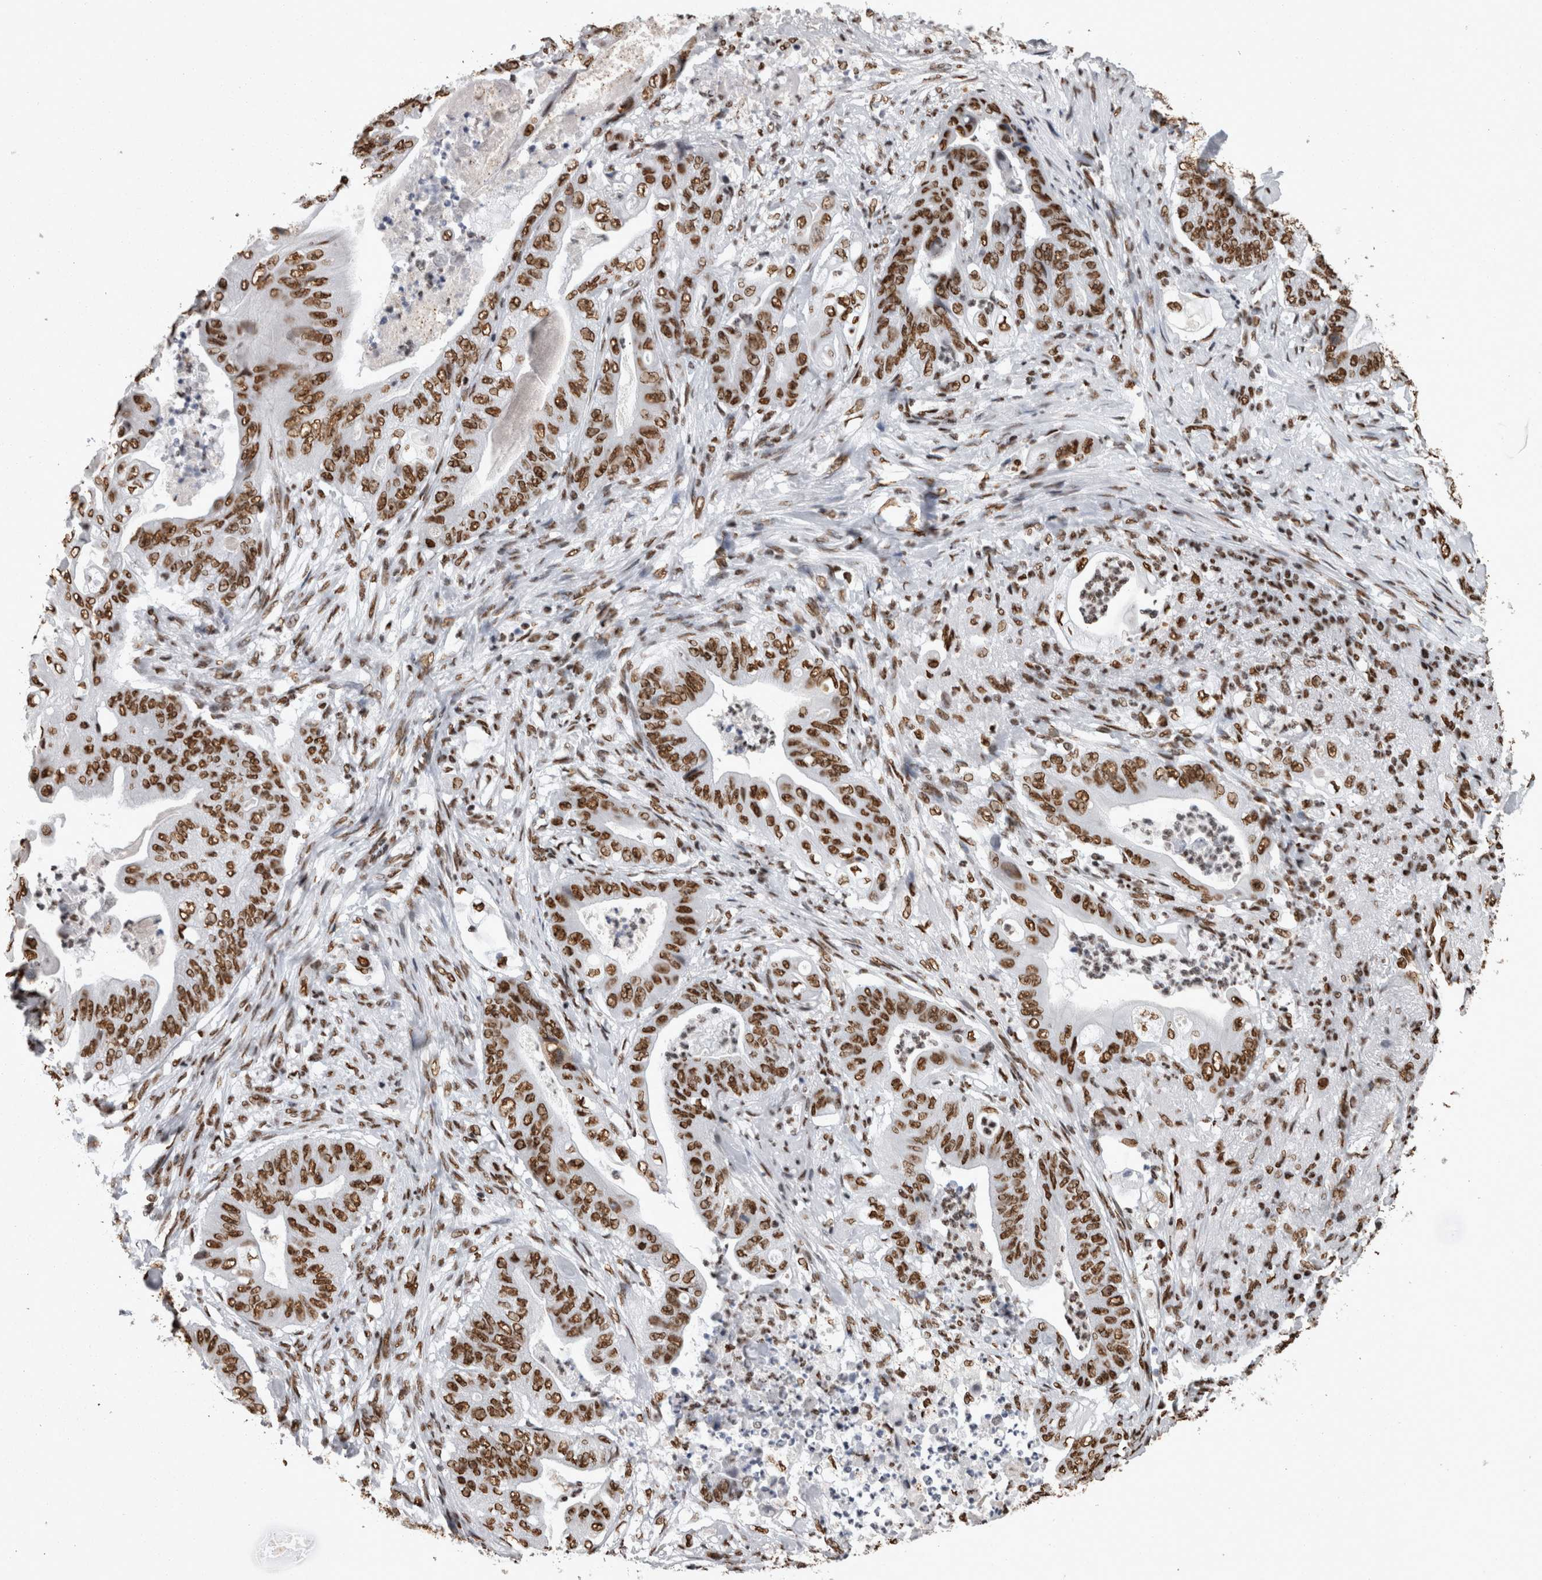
{"staining": {"intensity": "moderate", "quantity": ">75%", "location": "nuclear"}, "tissue": "stomach cancer", "cell_type": "Tumor cells", "image_type": "cancer", "snomed": [{"axis": "morphology", "description": "Adenocarcinoma, NOS"}, {"axis": "topography", "description": "Stomach"}], "caption": "A medium amount of moderate nuclear positivity is present in approximately >75% of tumor cells in stomach adenocarcinoma tissue. The staining was performed using DAB (3,3'-diaminobenzidine), with brown indicating positive protein expression. Nuclei are stained blue with hematoxylin.", "gene": "HNRNPM", "patient": {"sex": "female", "age": 73}}